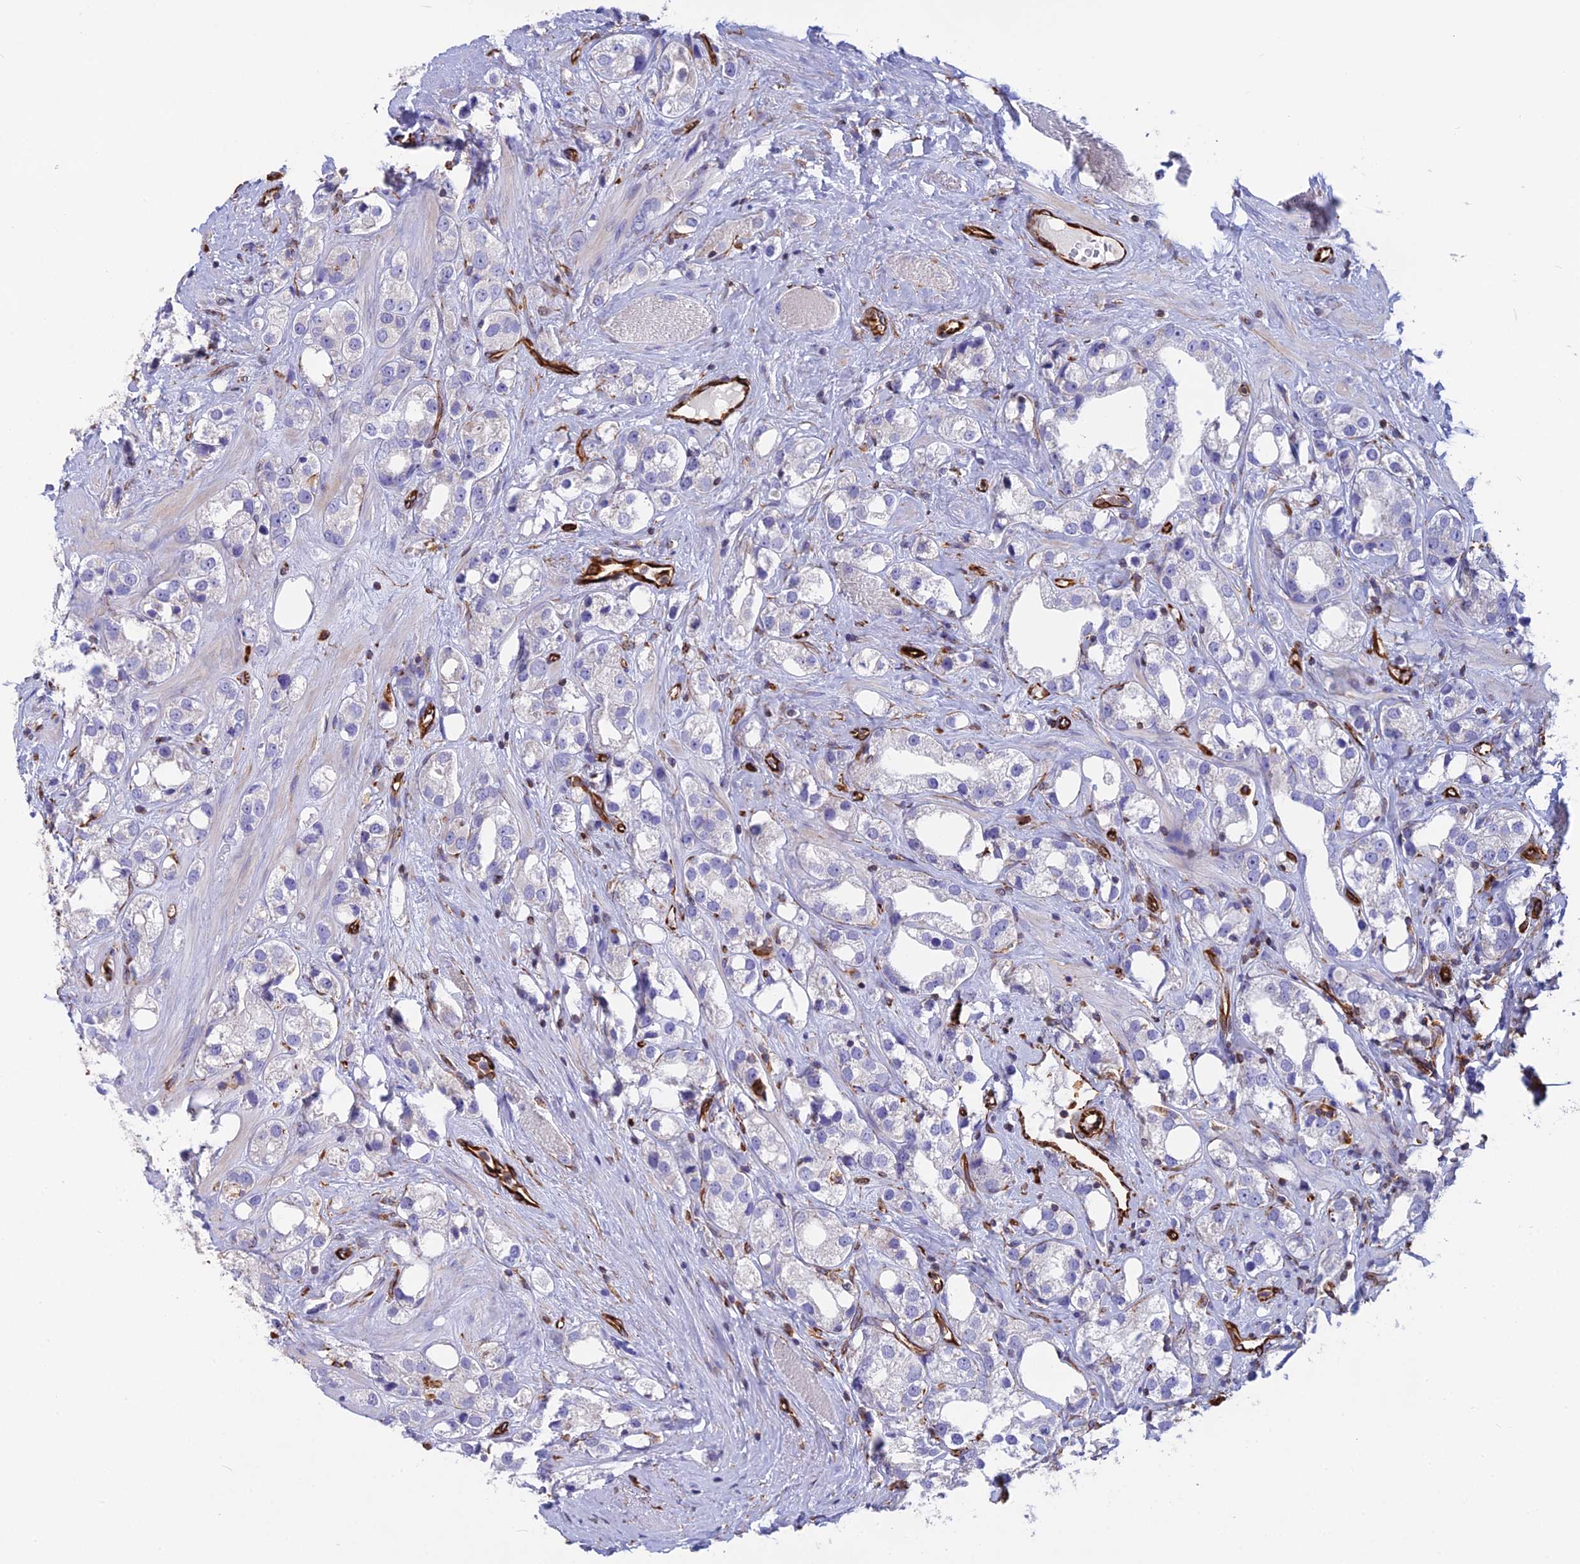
{"staining": {"intensity": "negative", "quantity": "none", "location": "none"}, "tissue": "prostate cancer", "cell_type": "Tumor cells", "image_type": "cancer", "snomed": [{"axis": "morphology", "description": "Adenocarcinoma, NOS"}, {"axis": "topography", "description": "Prostate"}], "caption": "An IHC micrograph of prostate adenocarcinoma is shown. There is no staining in tumor cells of prostate adenocarcinoma.", "gene": "FBXL20", "patient": {"sex": "male", "age": 79}}